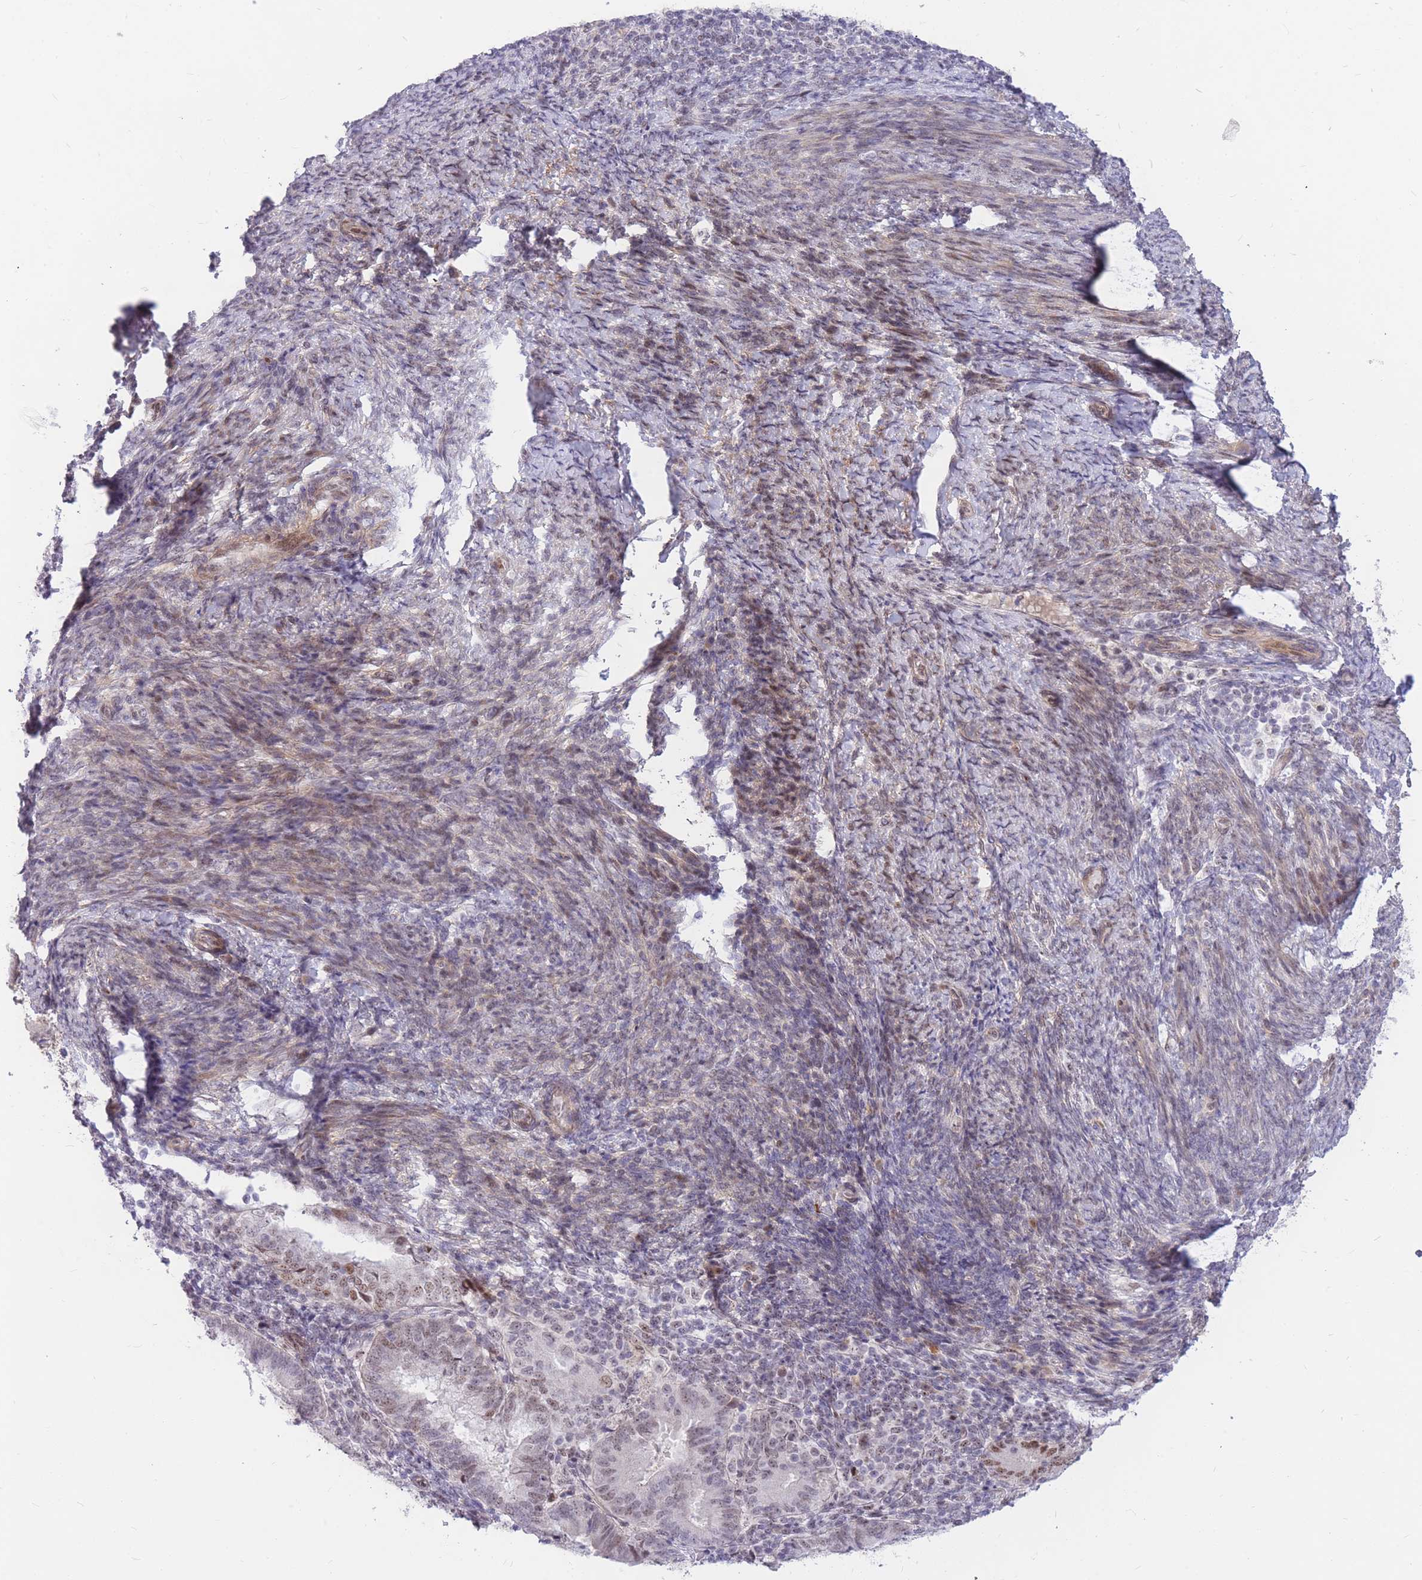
{"staining": {"intensity": "moderate", "quantity": ">75%", "location": "nuclear"}, "tissue": "endometrial cancer", "cell_type": "Tumor cells", "image_type": "cancer", "snomed": [{"axis": "morphology", "description": "Adenocarcinoma, NOS"}, {"axis": "topography", "description": "Endometrium"}], "caption": "Human adenocarcinoma (endometrial) stained with a brown dye demonstrates moderate nuclear positive positivity in approximately >75% of tumor cells.", "gene": "TLE2", "patient": {"sex": "female", "age": 70}}